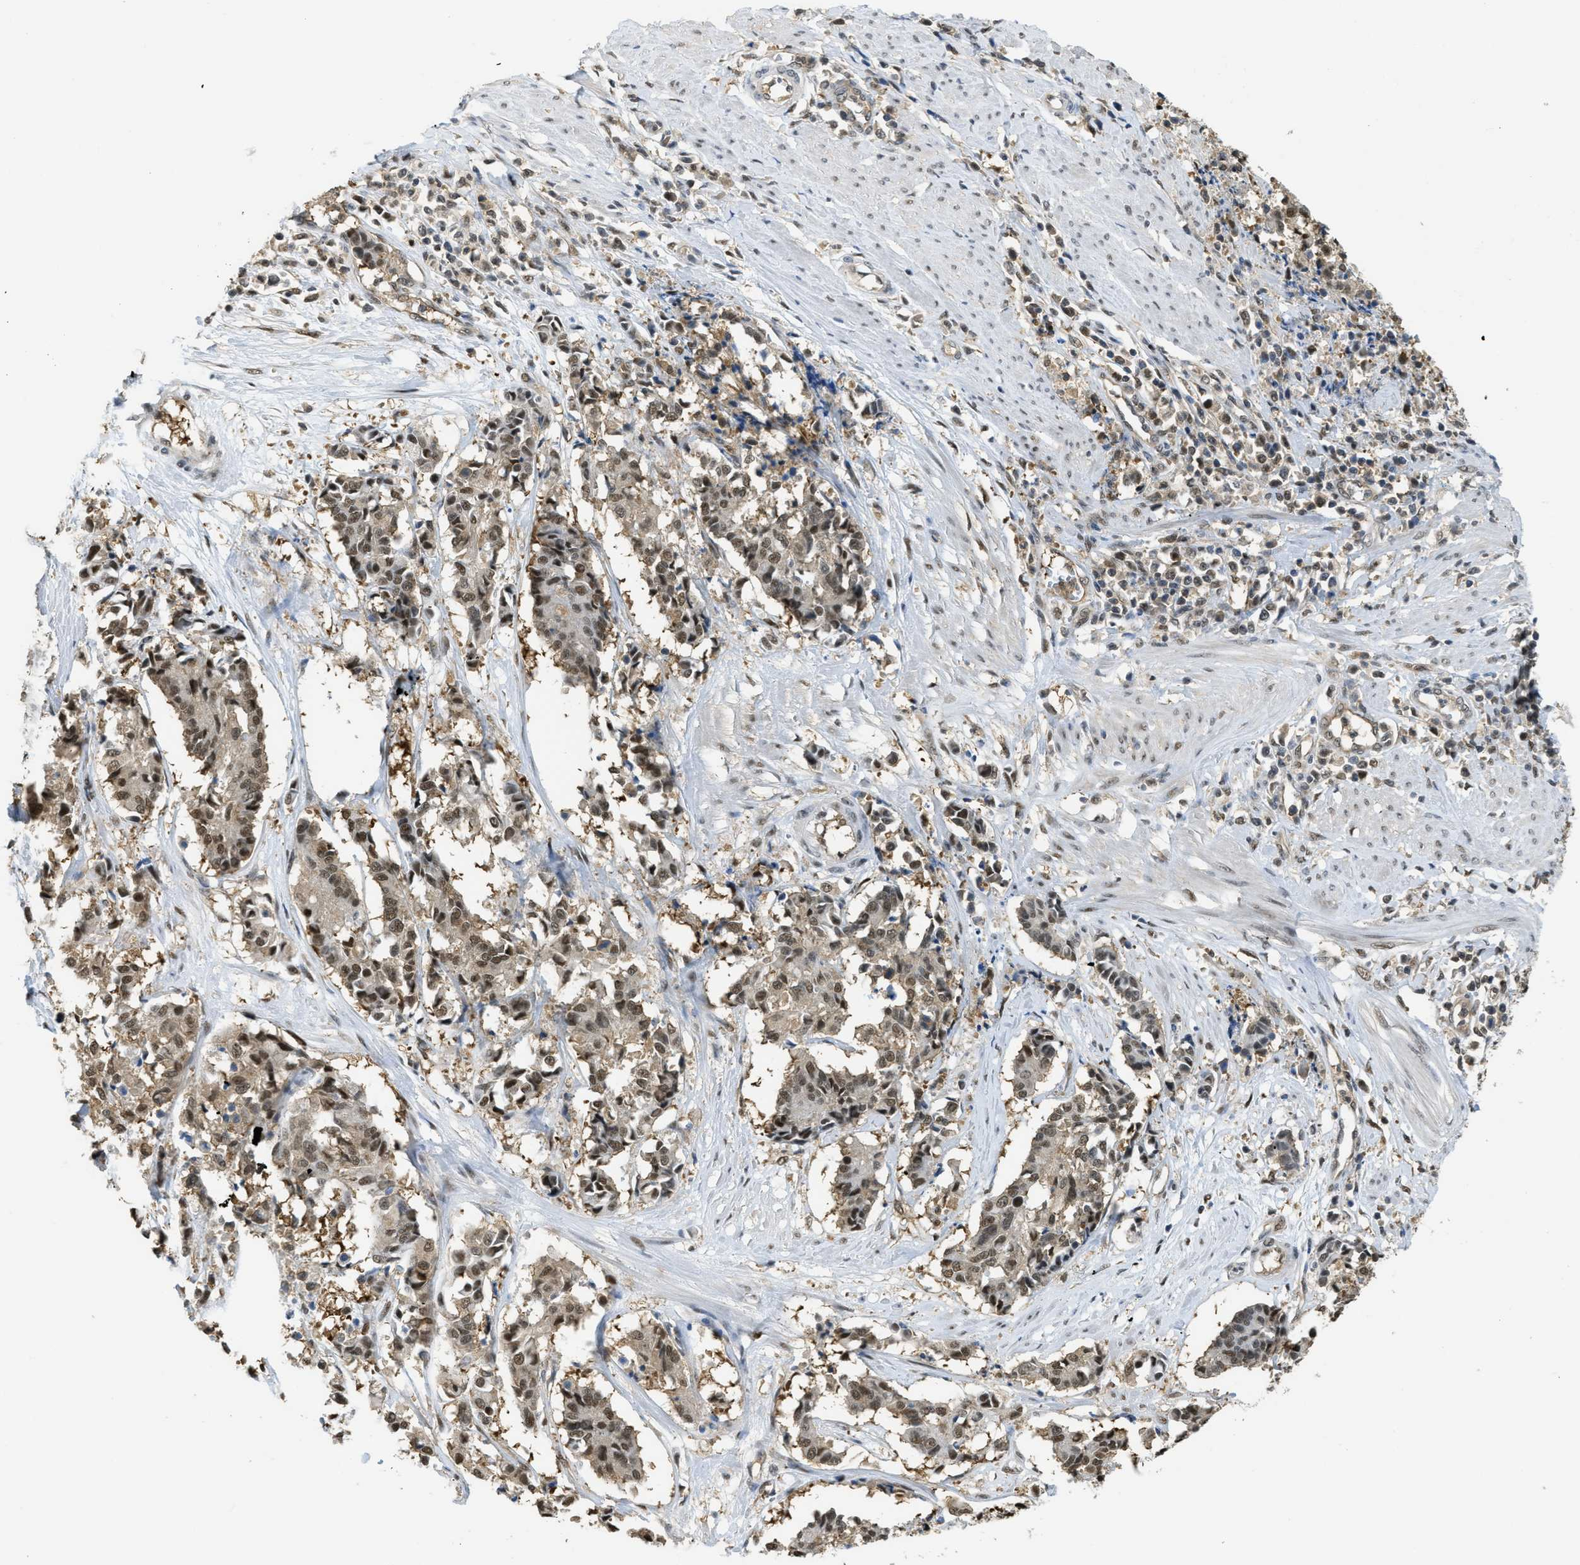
{"staining": {"intensity": "moderate", "quantity": ">75%", "location": "nuclear"}, "tissue": "cervical cancer", "cell_type": "Tumor cells", "image_type": "cancer", "snomed": [{"axis": "morphology", "description": "Squamous cell carcinoma, NOS"}, {"axis": "topography", "description": "Cervix"}], "caption": "Moderate nuclear positivity for a protein is appreciated in approximately >75% of tumor cells of squamous cell carcinoma (cervical) using immunohistochemistry.", "gene": "PSMC5", "patient": {"sex": "female", "age": 35}}